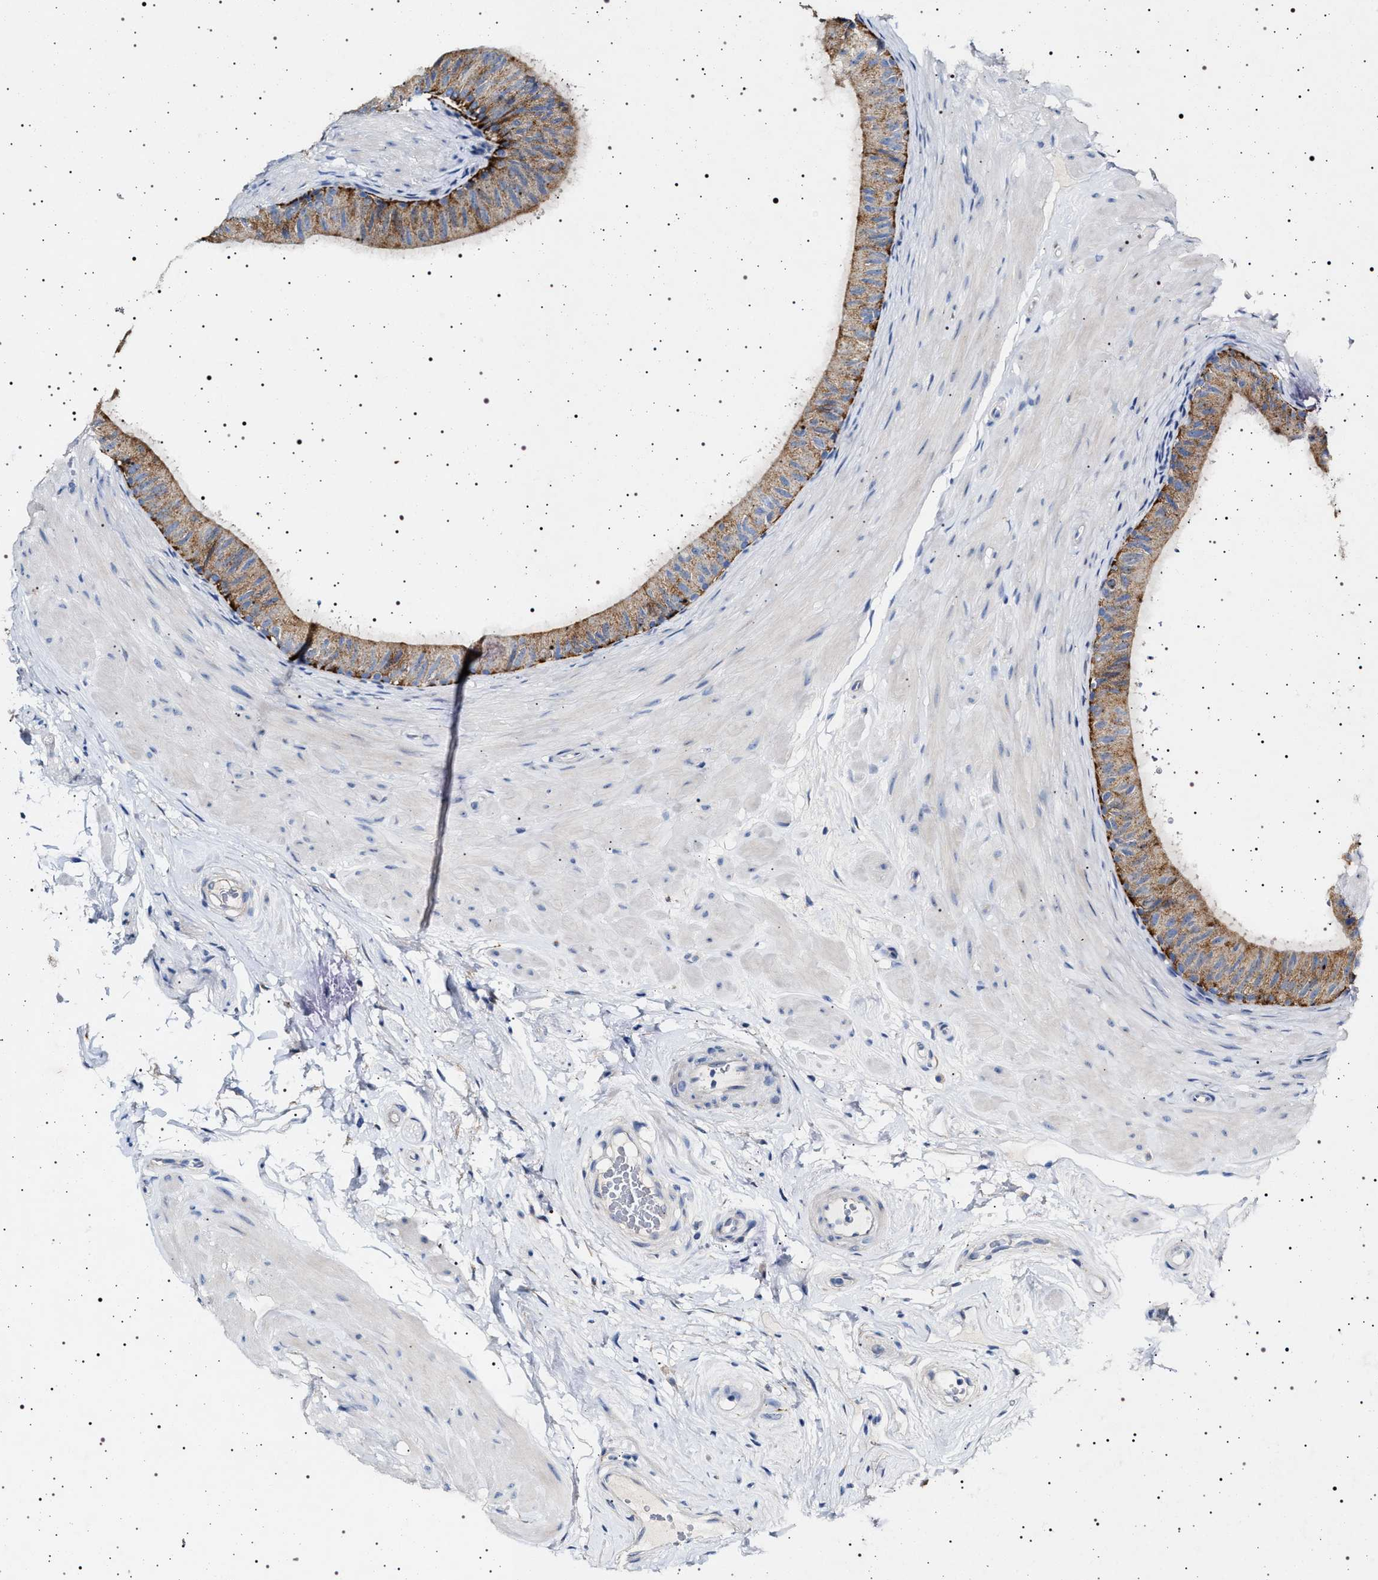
{"staining": {"intensity": "moderate", "quantity": ">75%", "location": "cytoplasmic/membranous"}, "tissue": "epididymis", "cell_type": "Glandular cells", "image_type": "normal", "snomed": [{"axis": "morphology", "description": "Normal tissue, NOS"}, {"axis": "topography", "description": "Epididymis"}], "caption": "This image demonstrates unremarkable epididymis stained with IHC to label a protein in brown. The cytoplasmic/membranous of glandular cells show moderate positivity for the protein. Nuclei are counter-stained blue.", "gene": "NAALADL2", "patient": {"sex": "male", "age": 34}}